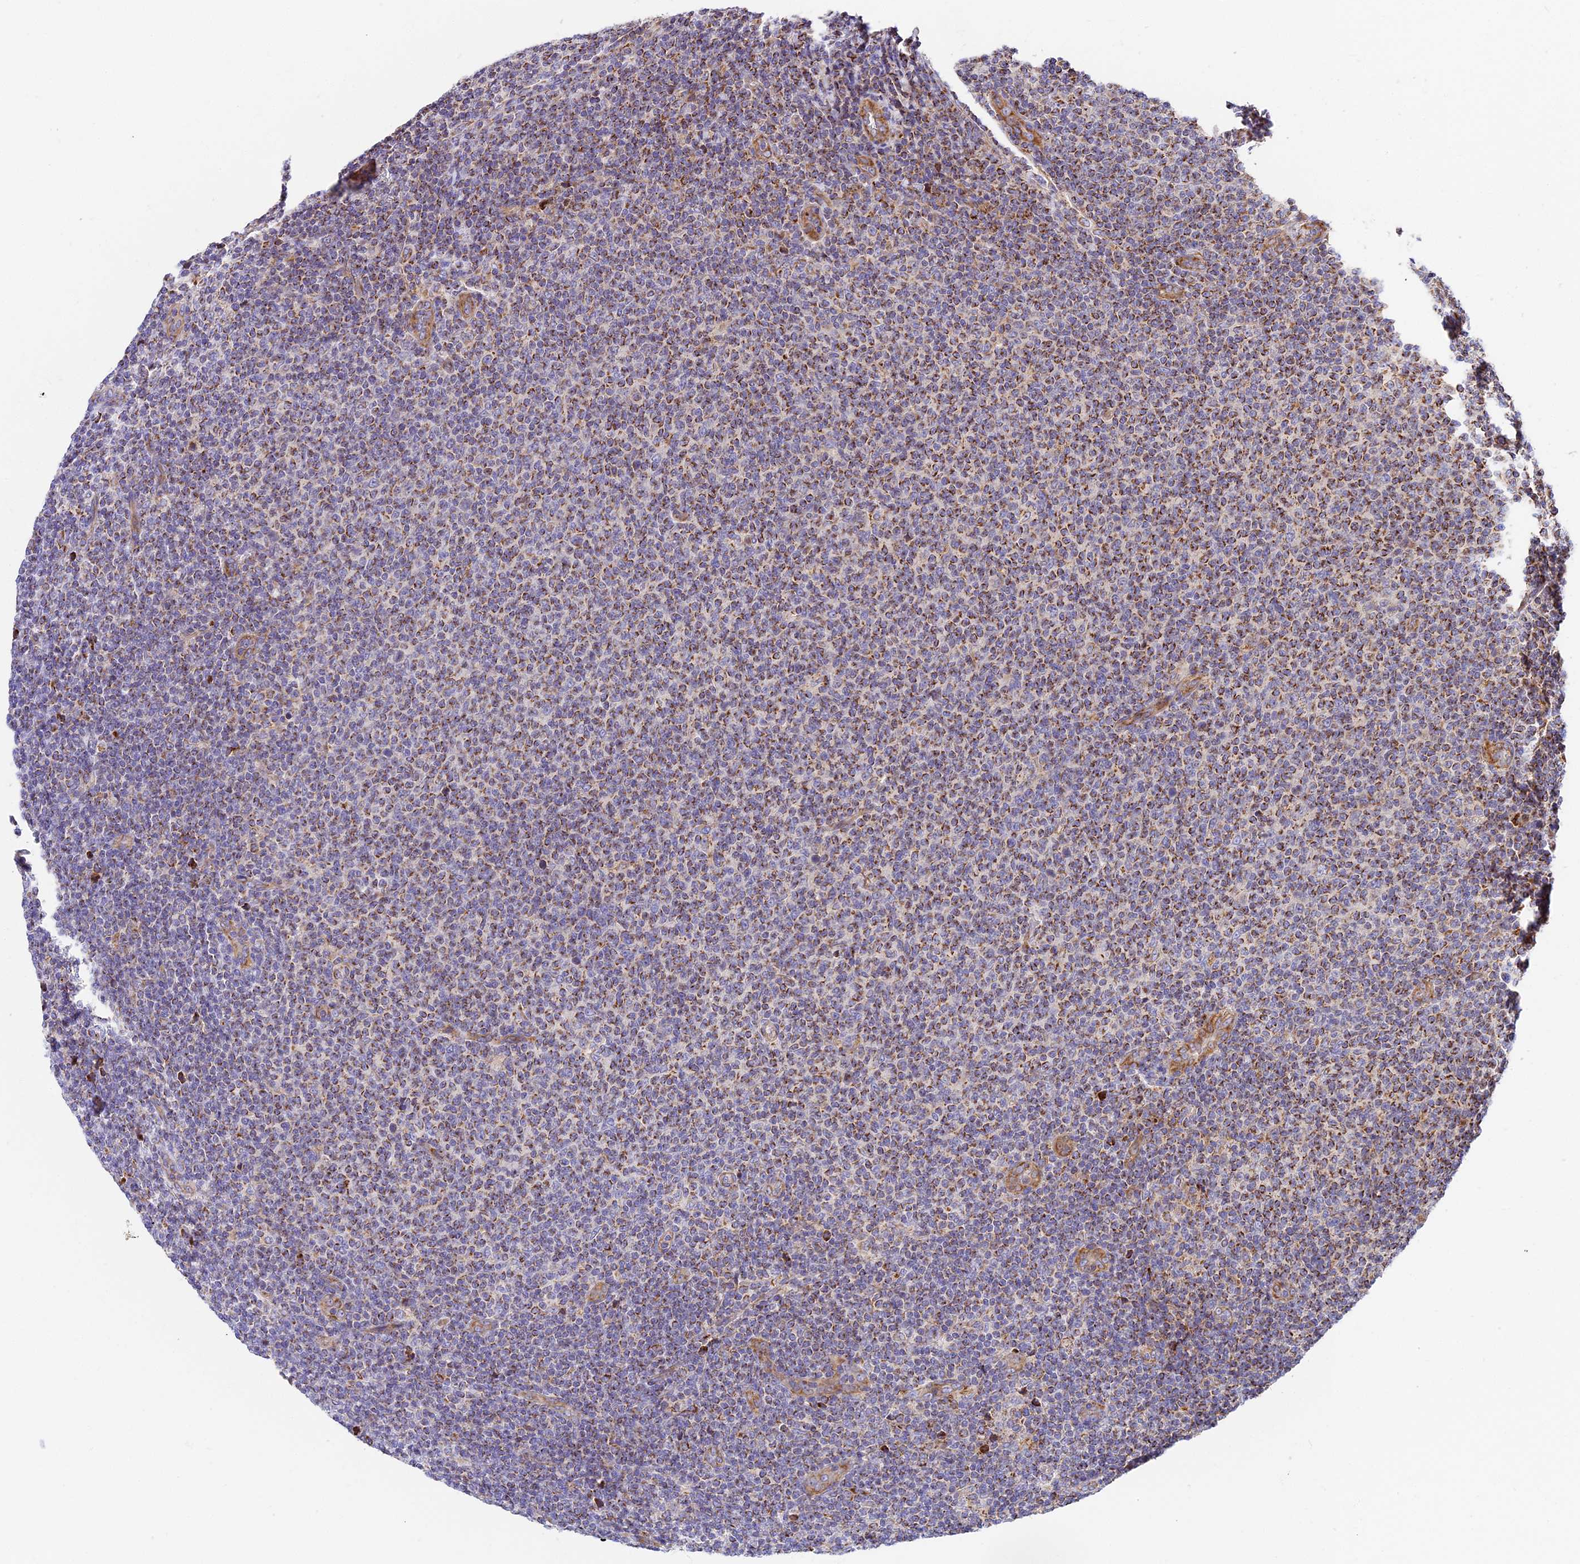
{"staining": {"intensity": "moderate", "quantity": ">75%", "location": "cytoplasmic/membranous"}, "tissue": "lymphoma", "cell_type": "Tumor cells", "image_type": "cancer", "snomed": [{"axis": "morphology", "description": "Malignant lymphoma, non-Hodgkin's type, Low grade"}, {"axis": "topography", "description": "Lymph node"}], "caption": "Tumor cells exhibit medium levels of moderate cytoplasmic/membranous staining in approximately >75% of cells in lymphoma.", "gene": "MRAS", "patient": {"sex": "male", "age": 66}}